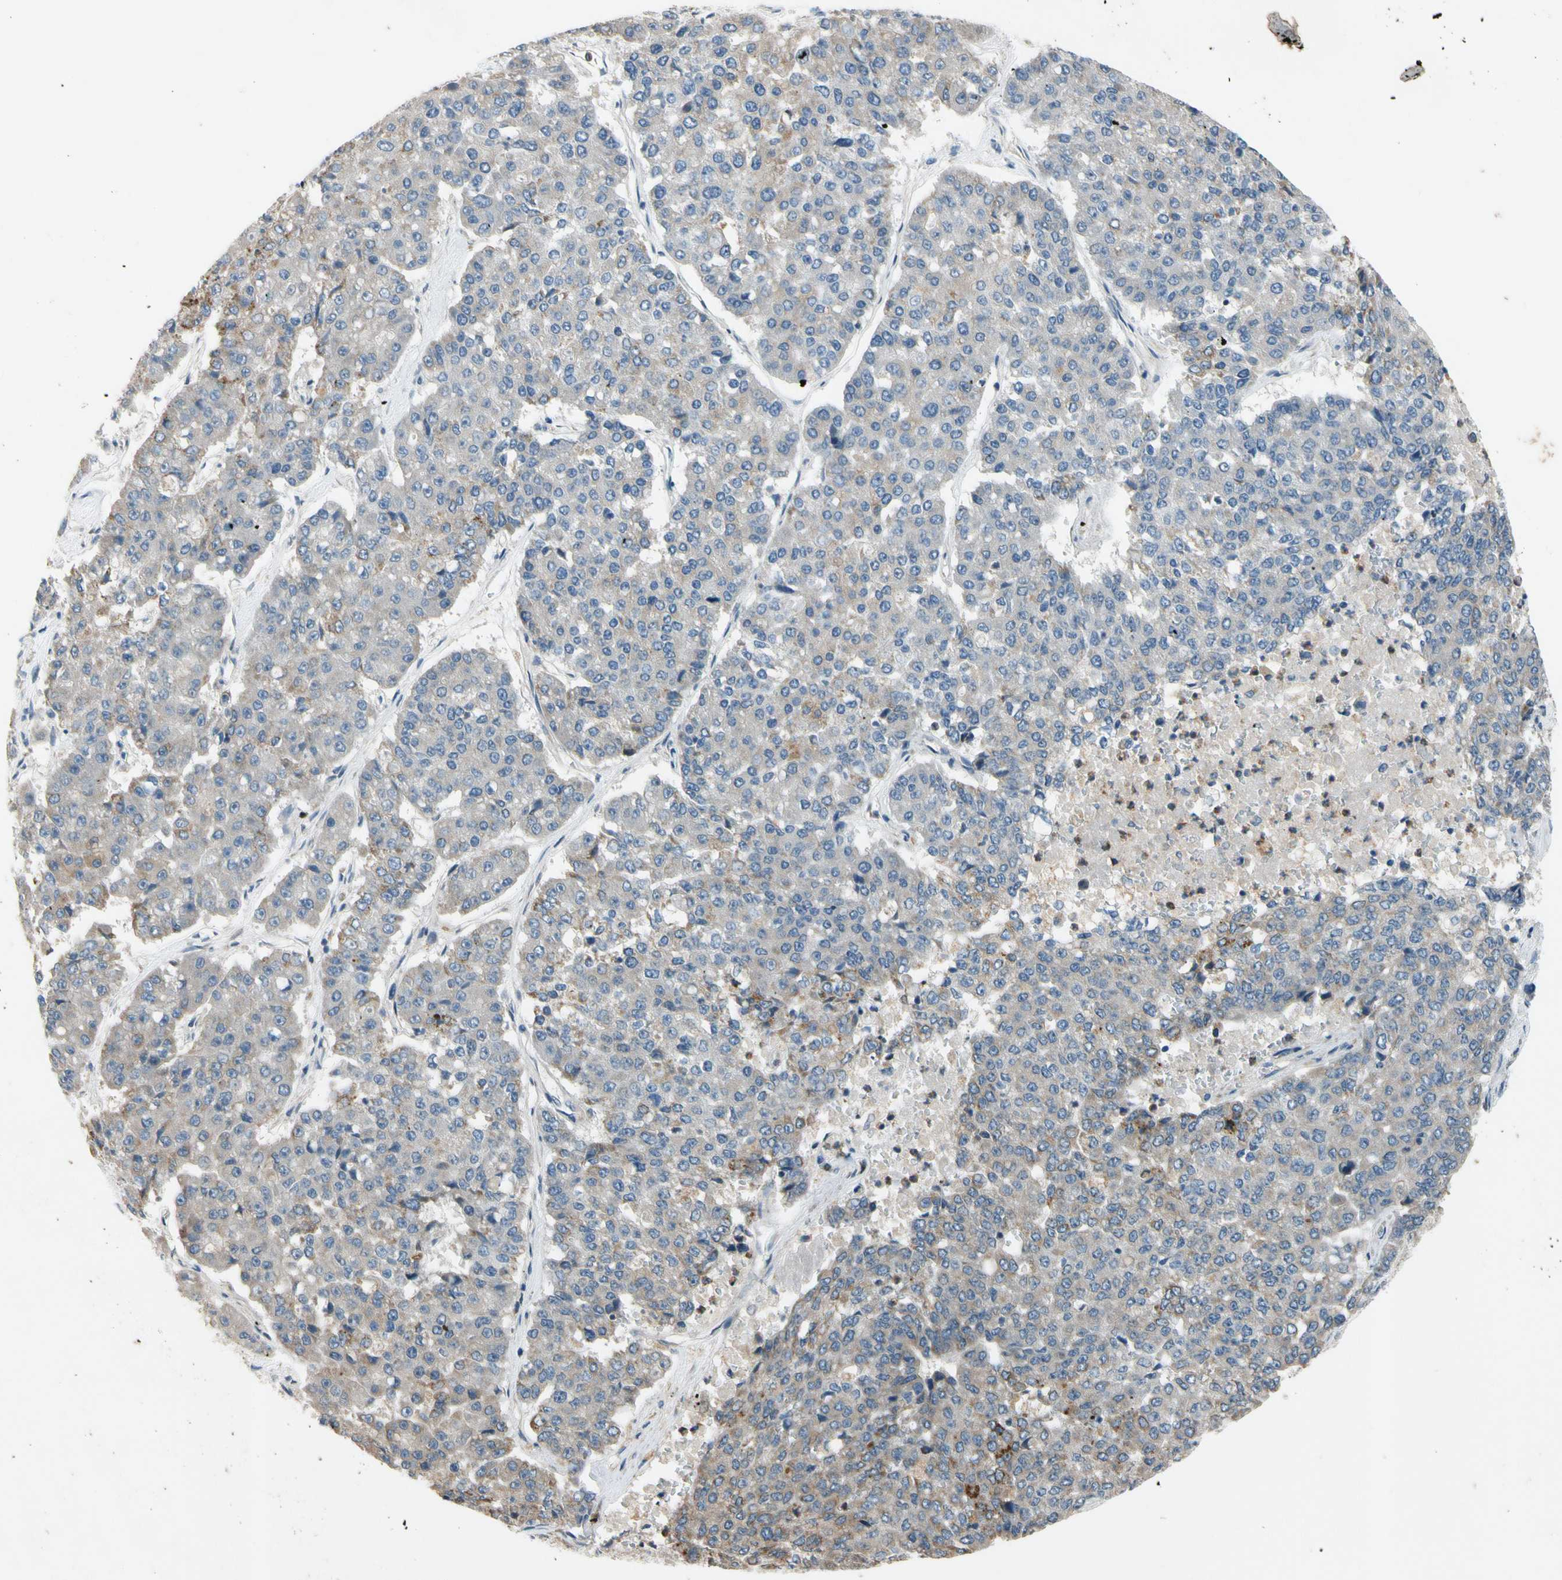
{"staining": {"intensity": "negative", "quantity": "none", "location": "none"}, "tissue": "pancreatic cancer", "cell_type": "Tumor cells", "image_type": "cancer", "snomed": [{"axis": "morphology", "description": "Adenocarcinoma, NOS"}, {"axis": "topography", "description": "Pancreas"}], "caption": "DAB immunohistochemical staining of pancreatic cancer reveals no significant expression in tumor cells. (DAB immunohistochemistry (IHC) with hematoxylin counter stain).", "gene": "TBX21", "patient": {"sex": "male", "age": 50}}